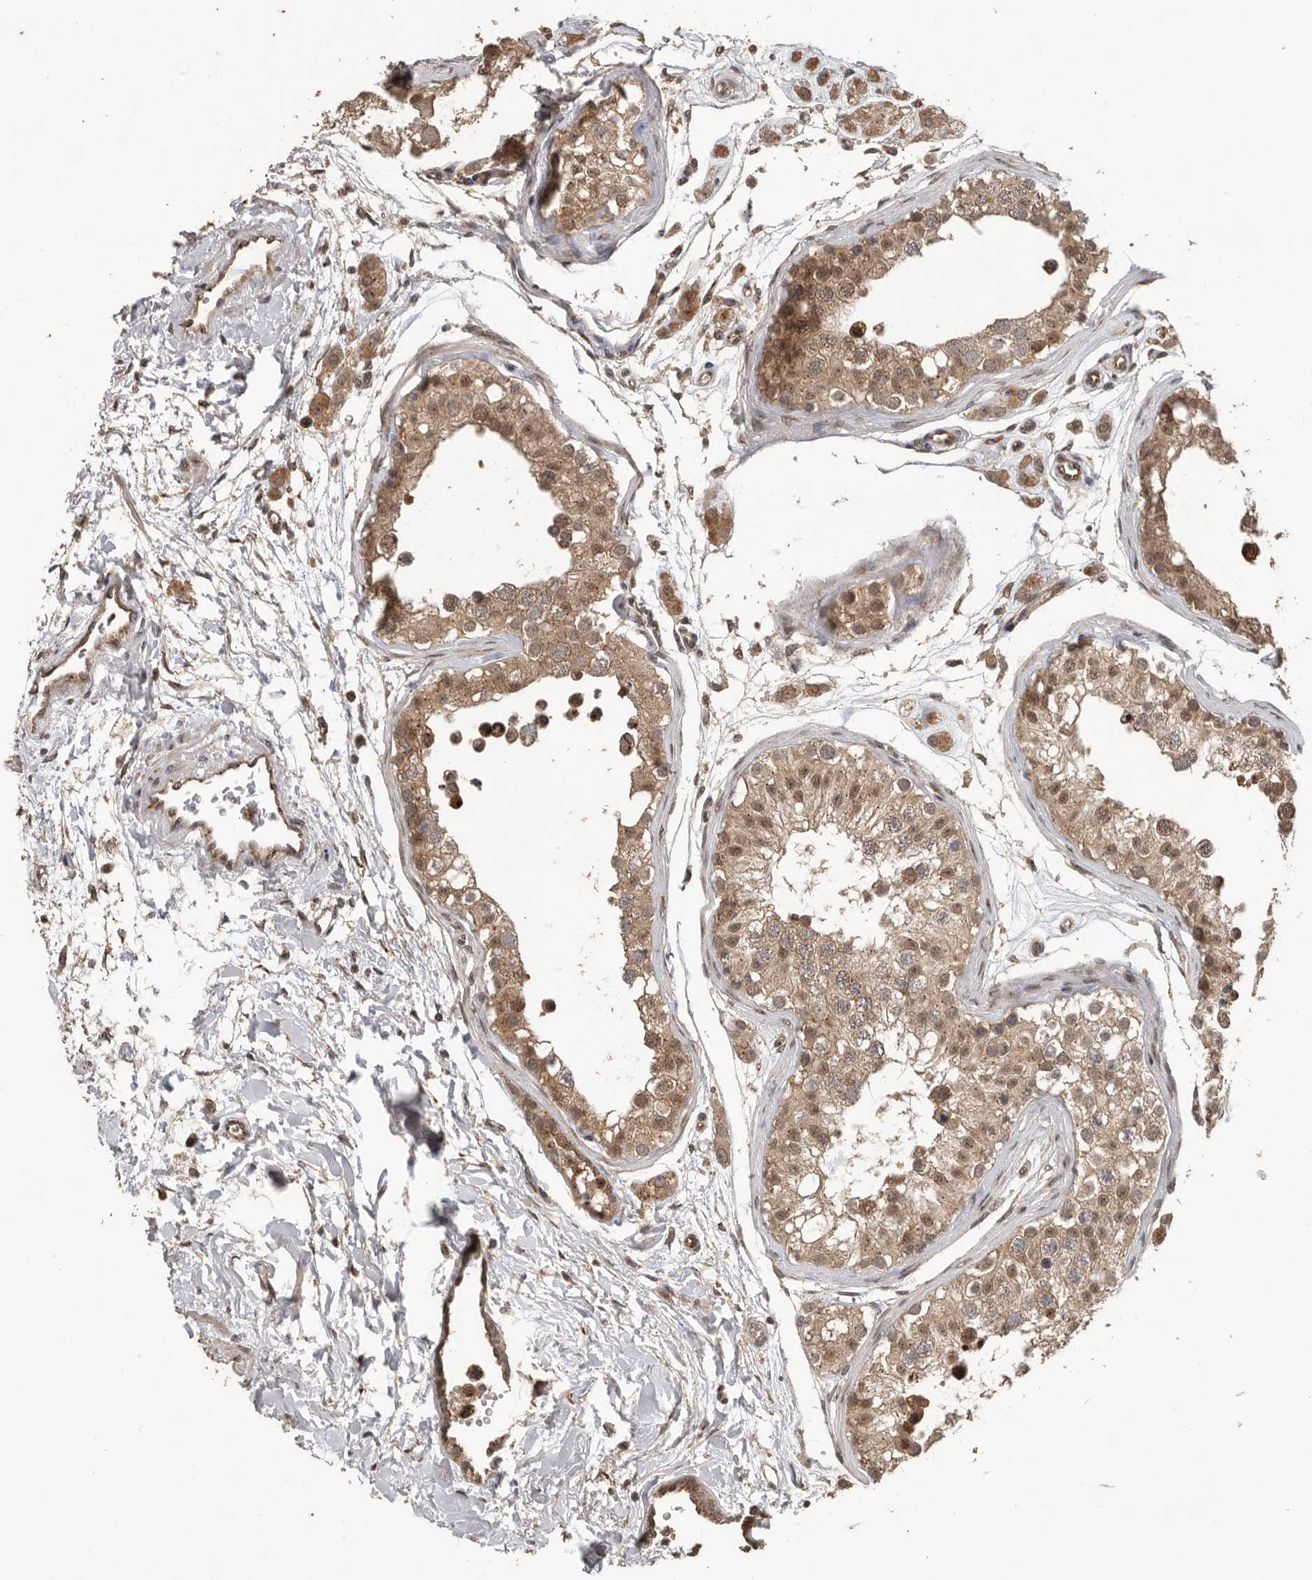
{"staining": {"intensity": "moderate", "quantity": ">75%", "location": "cytoplasmic/membranous,nuclear"}, "tissue": "testis", "cell_type": "Cells in seminiferous ducts", "image_type": "normal", "snomed": [{"axis": "morphology", "description": "Normal tissue, NOS"}, {"axis": "morphology", "description": "Adenocarcinoma, metastatic, NOS"}, {"axis": "topography", "description": "Testis"}], "caption": "The histopathology image exhibits immunohistochemical staining of benign testis. There is moderate cytoplasmic/membranous,nuclear expression is seen in about >75% of cells in seminiferous ducts. The staining was performed using DAB (3,3'-diaminobenzidine), with brown indicating positive protein expression. Nuclei are stained blue with hematoxylin.", "gene": "CEP350", "patient": {"sex": "male", "age": 26}}